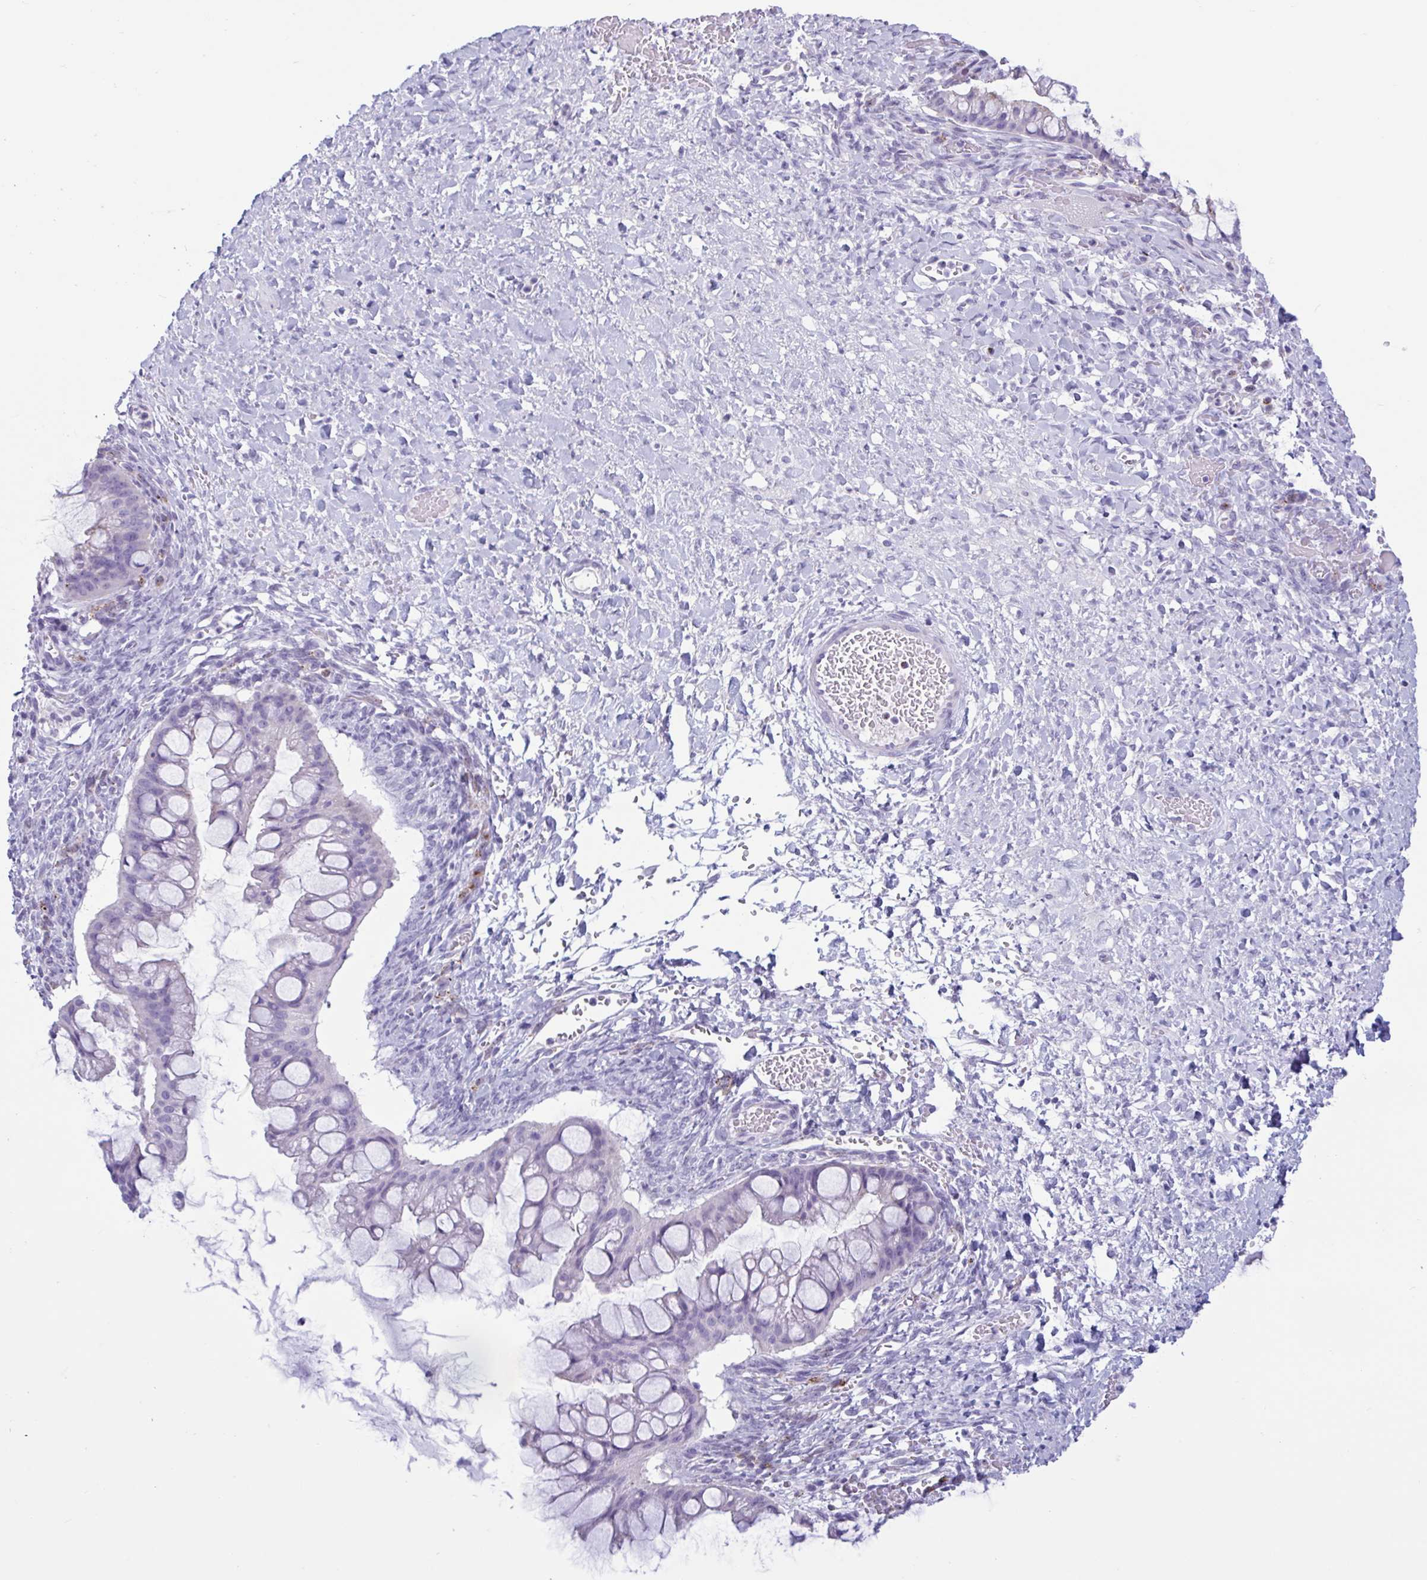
{"staining": {"intensity": "negative", "quantity": "none", "location": "none"}, "tissue": "ovarian cancer", "cell_type": "Tumor cells", "image_type": "cancer", "snomed": [{"axis": "morphology", "description": "Cystadenocarcinoma, mucinous, NOS"}, {"axis": "topography", "description": "Ovary"}], "caption": "This is a photomicrograph of IHC staining of ovarian cancer, which shows no expression in tumor cells.", "gene": "XCL1", "patient": {"sex": "female", "age": 73}}